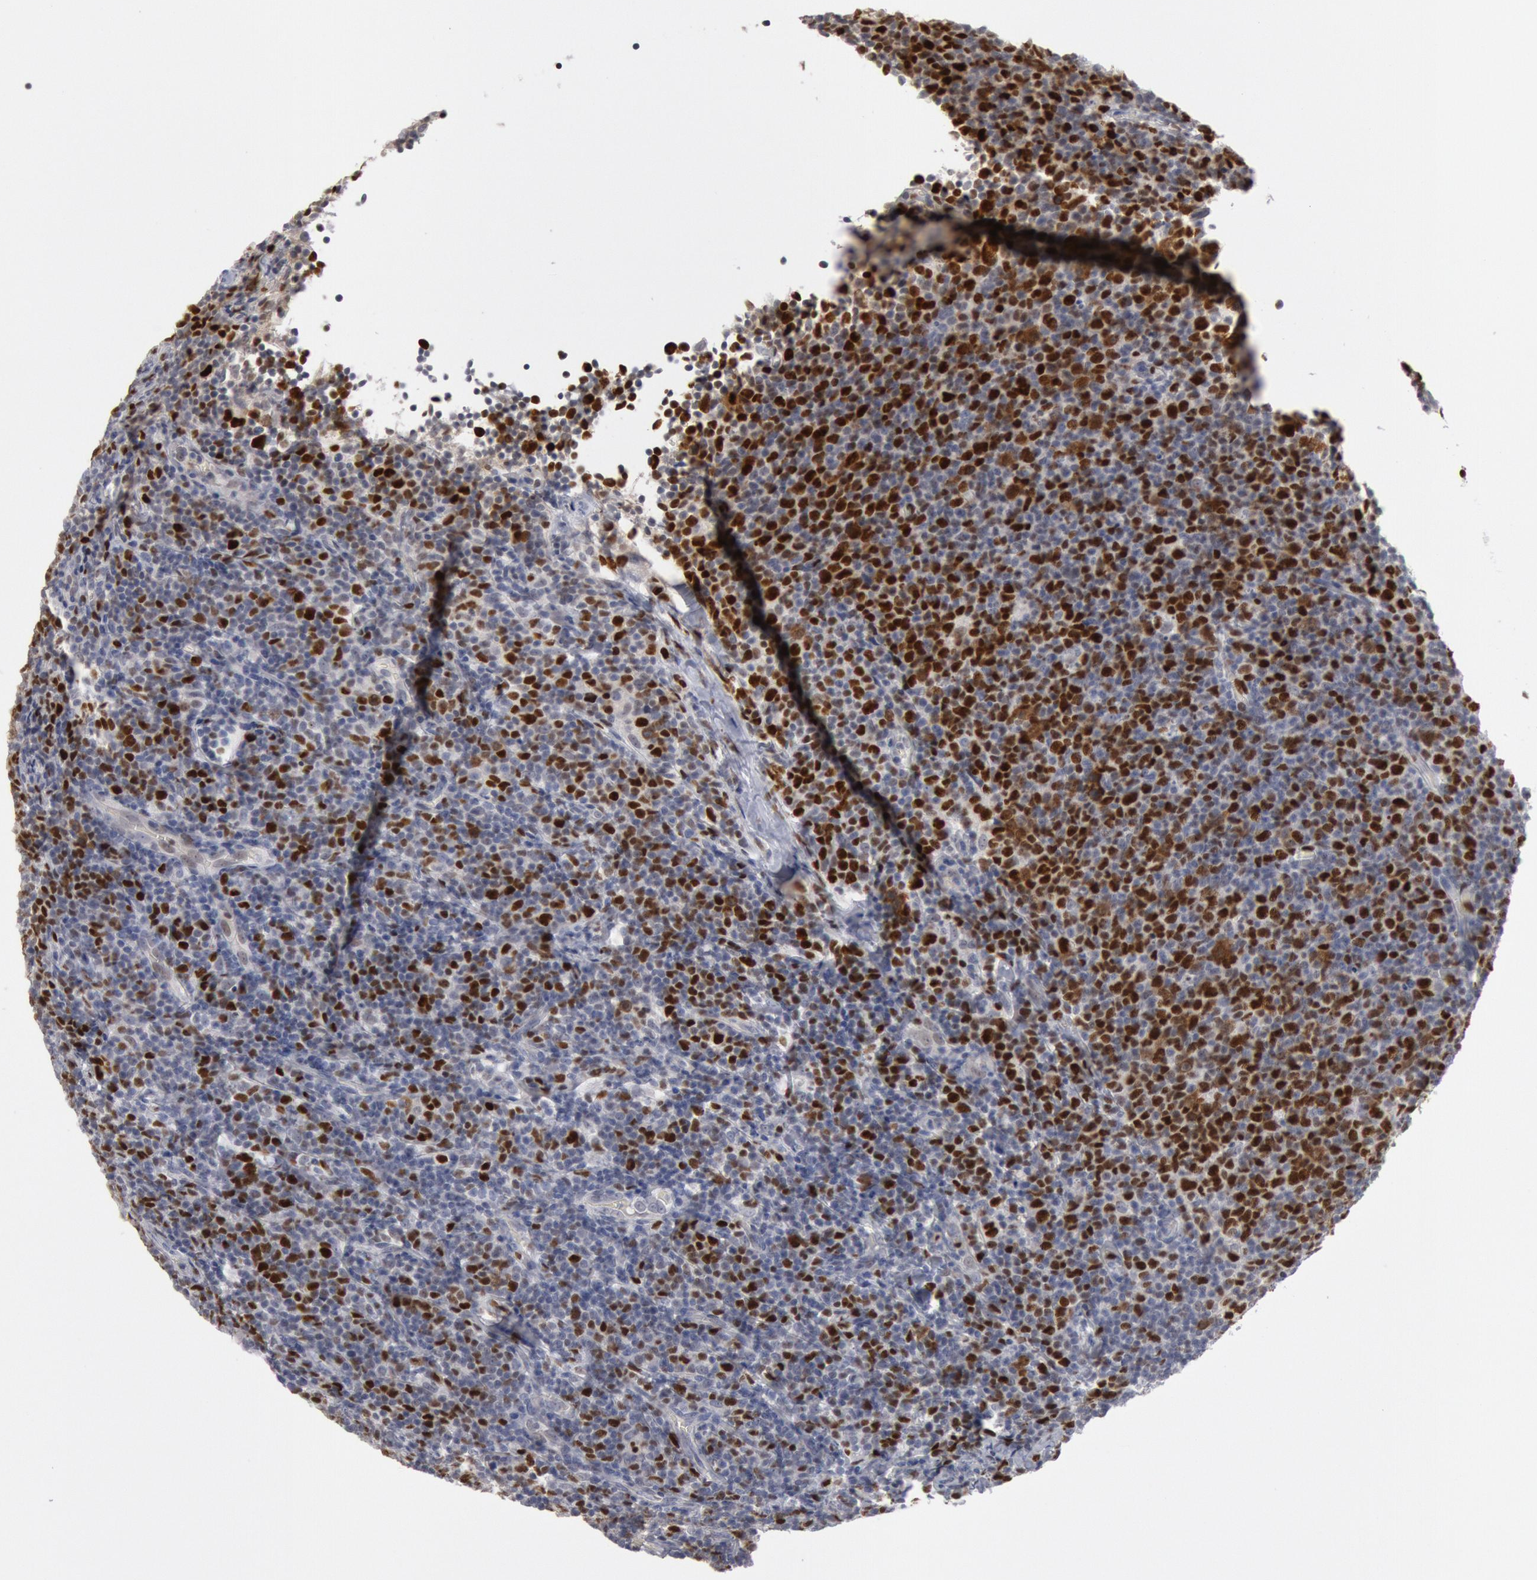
{"staining": {"intensity": "strong", "quantity": ">75%", "location": "nuclear"}, "tissue": "lymphoma", "cell_type": "Tumor cells", "image_type": "cancer", "snomed": [{"axis": "morphology", "description": "Malignant lymphoma, non-Hodgkin's type, Low grade"}, {"axis": "topography", "description": "Lymph node"}], "caption": "Approximately >75% of tumor cells in lymphoma display strong nuclear protein positivity as visualized by brown immunohistochemical staining.", "gene": "WDHD1", "patient": {"sex": "male", "age": 74}}